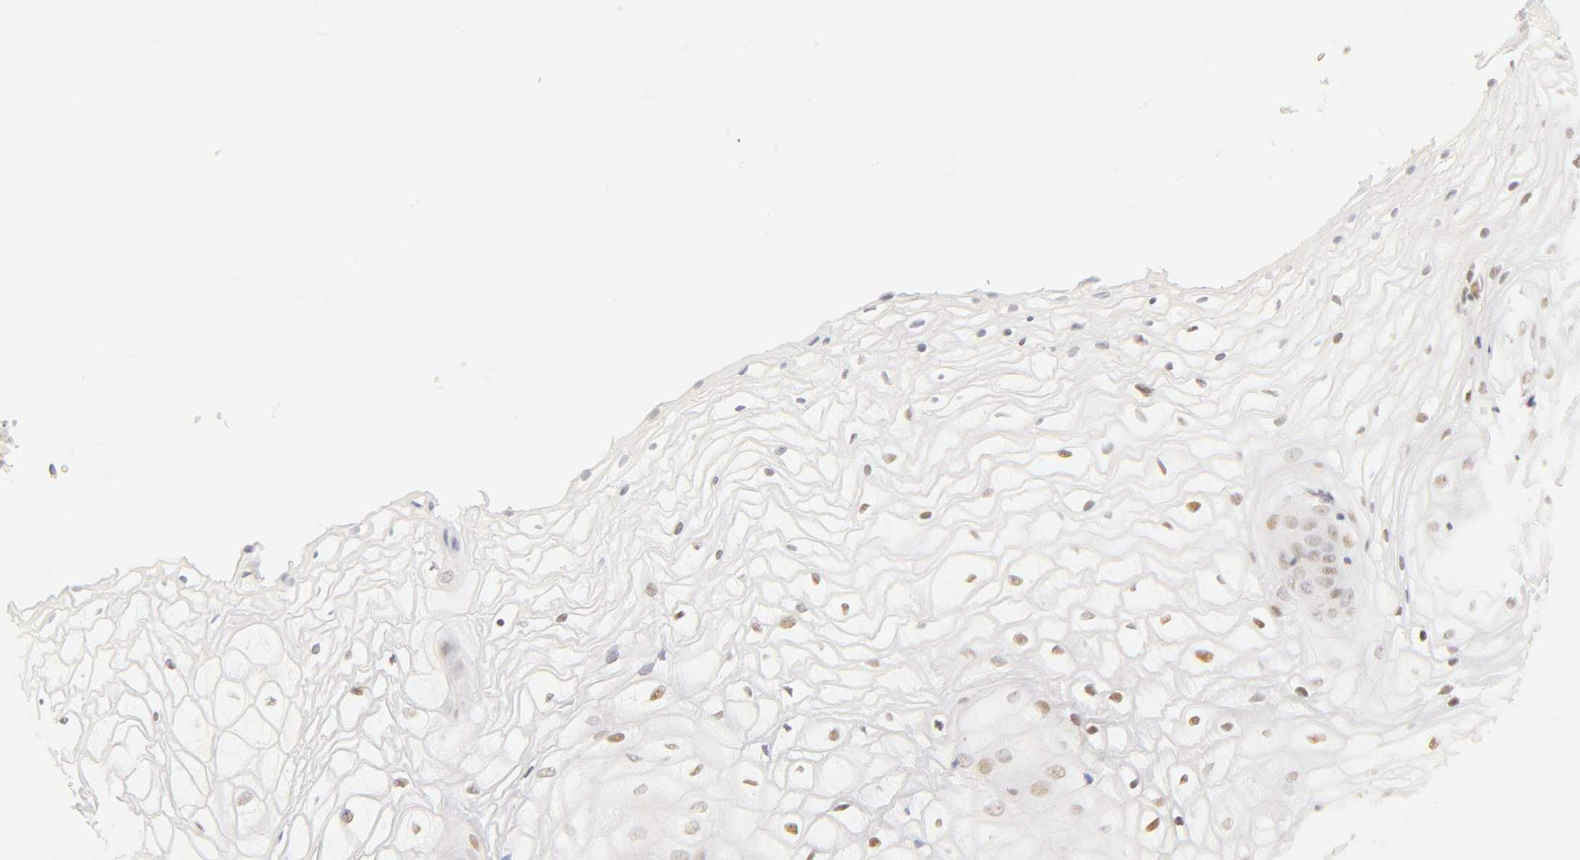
{"staining": {"intensity": "moderate", "quantity": "<25%", "location": "nuclear"}, "tissue": "vagina", "cell_type": "Squamous epithelial cells", "image_type": "normal", "snomed": [{"axis": "morphology", "description": "Normal tissue, NOS"}, {"axis": "topography", "description": "Vagina"}], "caption": "Moderate nuclear protein positivity is seen in about <25% of squamous epithelial cells in vagina. The protein of interest is stained brown, and the nuclei are stained in blue (DAB IHC with brightfield microscopy, high magnification).", "gene": "MNAT1", "patient": {"sex": "female", "age": 34}}